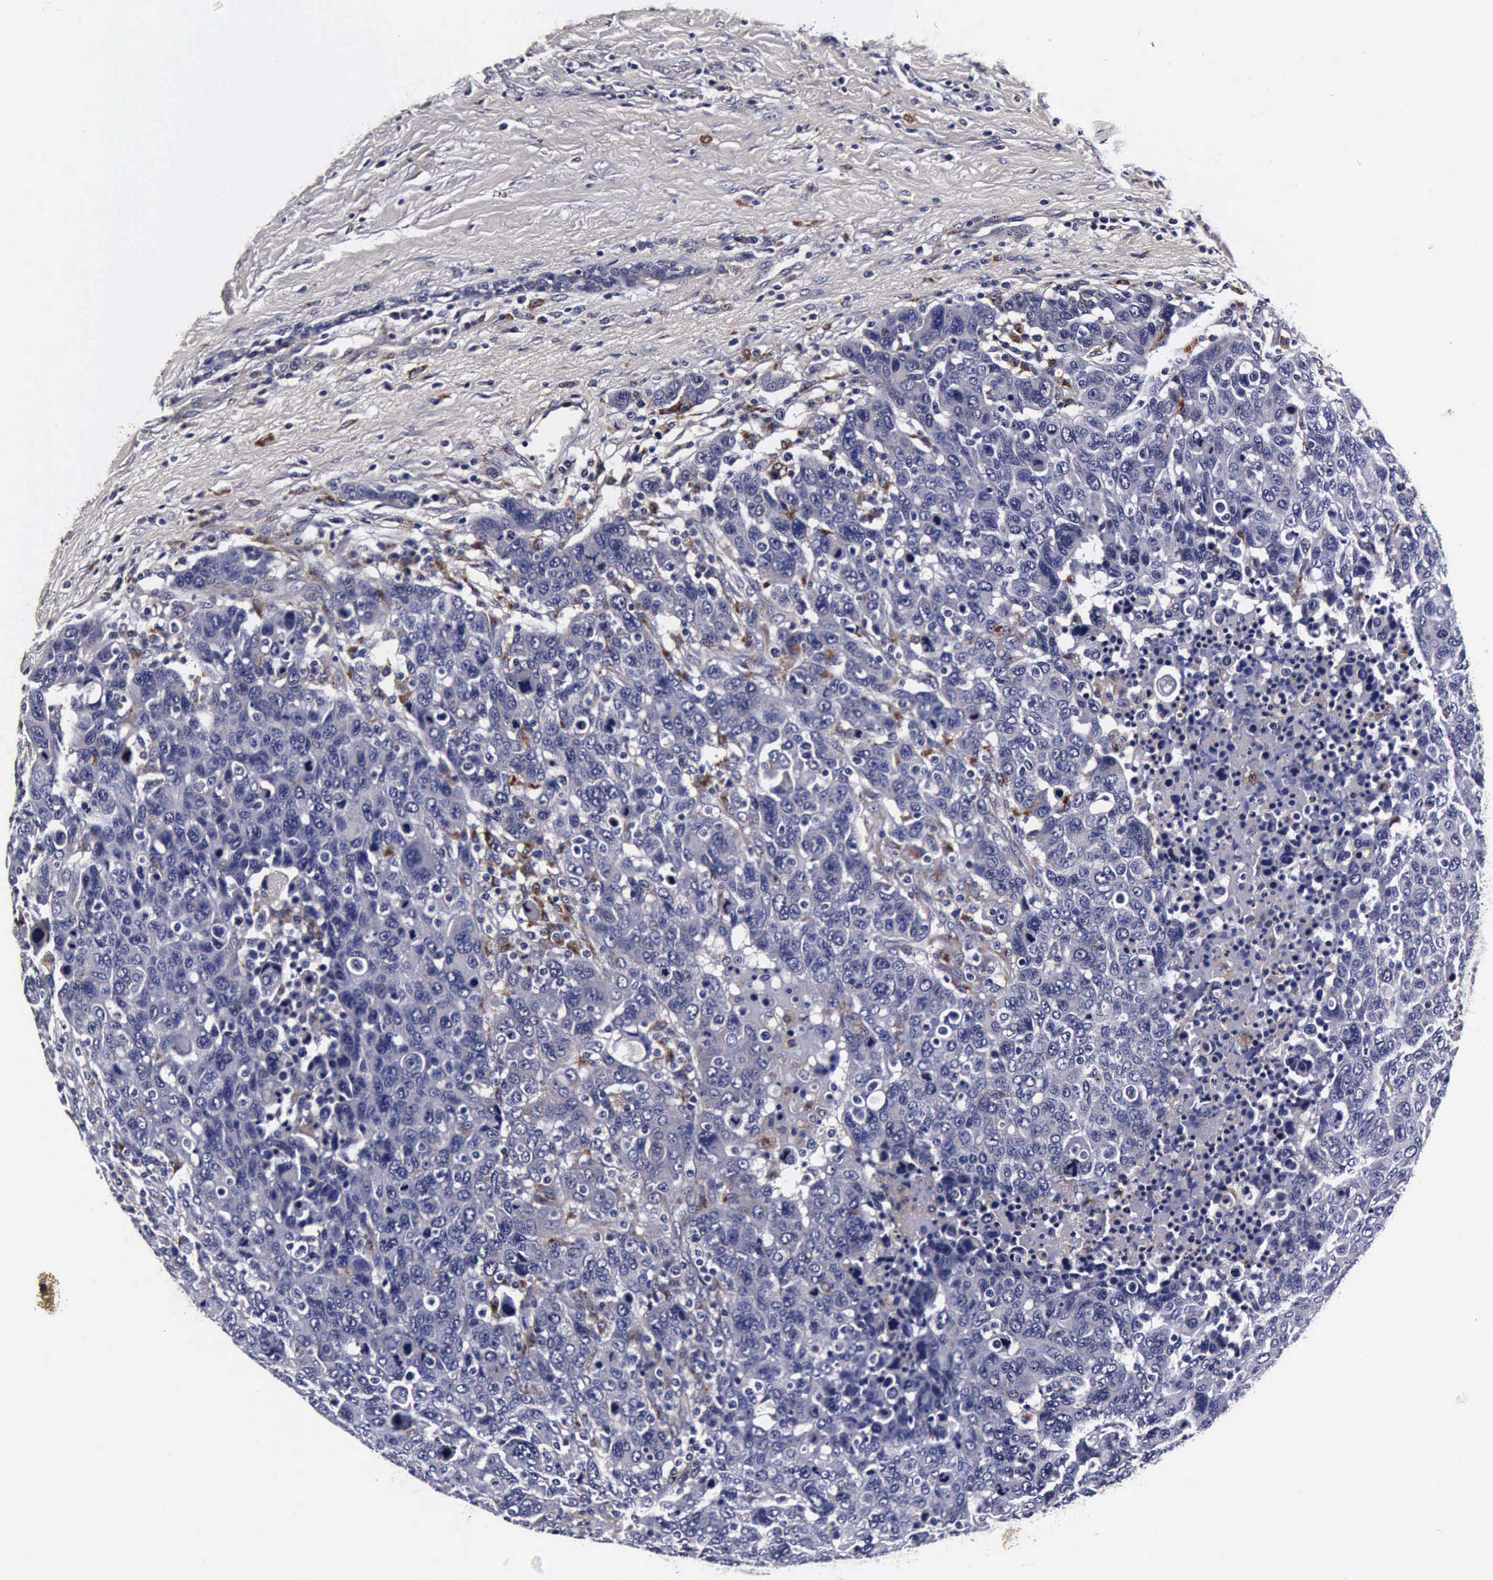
{"staining": {"intensity": "negative", "quantity": "none", "location": "none"}, "tissue": "breast cancer", "cell_type": "Tumor cells", "image_type": "cancer", "snomed": [{"axis": "morphology", "description": "Duct carcinoma"}, {"axis": "topography", "description": "Breast"}], "caption": "Immunohistochemistry histopathology image of human breast cancer stained for a protein (brown), which reveals no expression in tumor cells.", "gene": "CST3", "patient": {"sex": "female", "age": 37}}